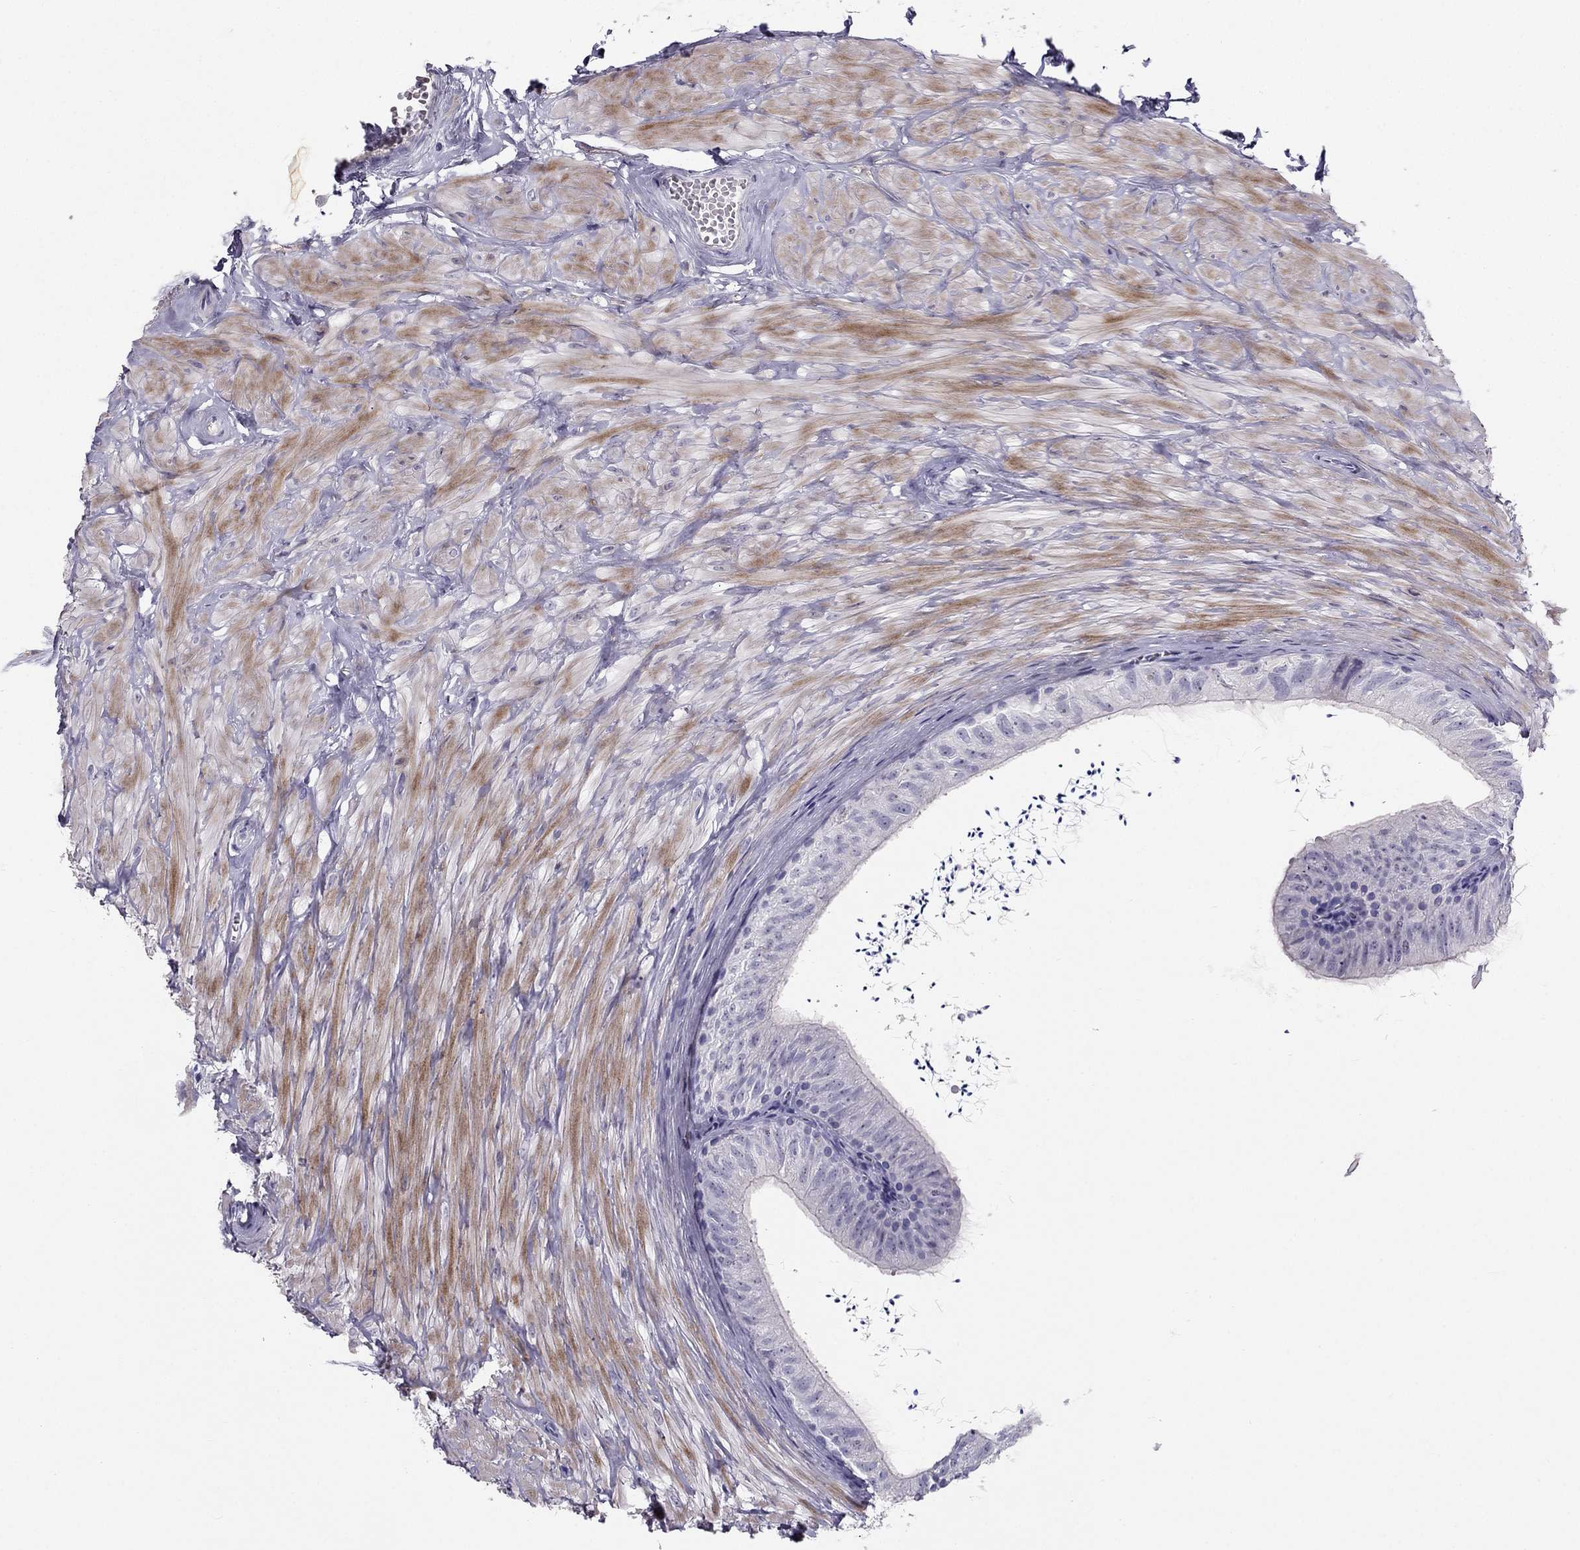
{"staining": {"intensity": "negative", "quantity": "none", "location": "none"}, "tissue": "epididymis", "cell_type": "Glandular cells", "image_type": "normal", "snomed": [{"axis": "morphology", "description": "Normal tissue, NOS"}, {"axis": "topography", "description": "Epididymis"}], "caption": "This is a image of immunohistochemistry staining of normal epididymis, which shows no positivity in glandular cells. (DAB immunohistochemistry (IHC) with hematoxylin counter stain).", "gene": "LMTK3", "patient": {"sex": "male", "age": 32}}